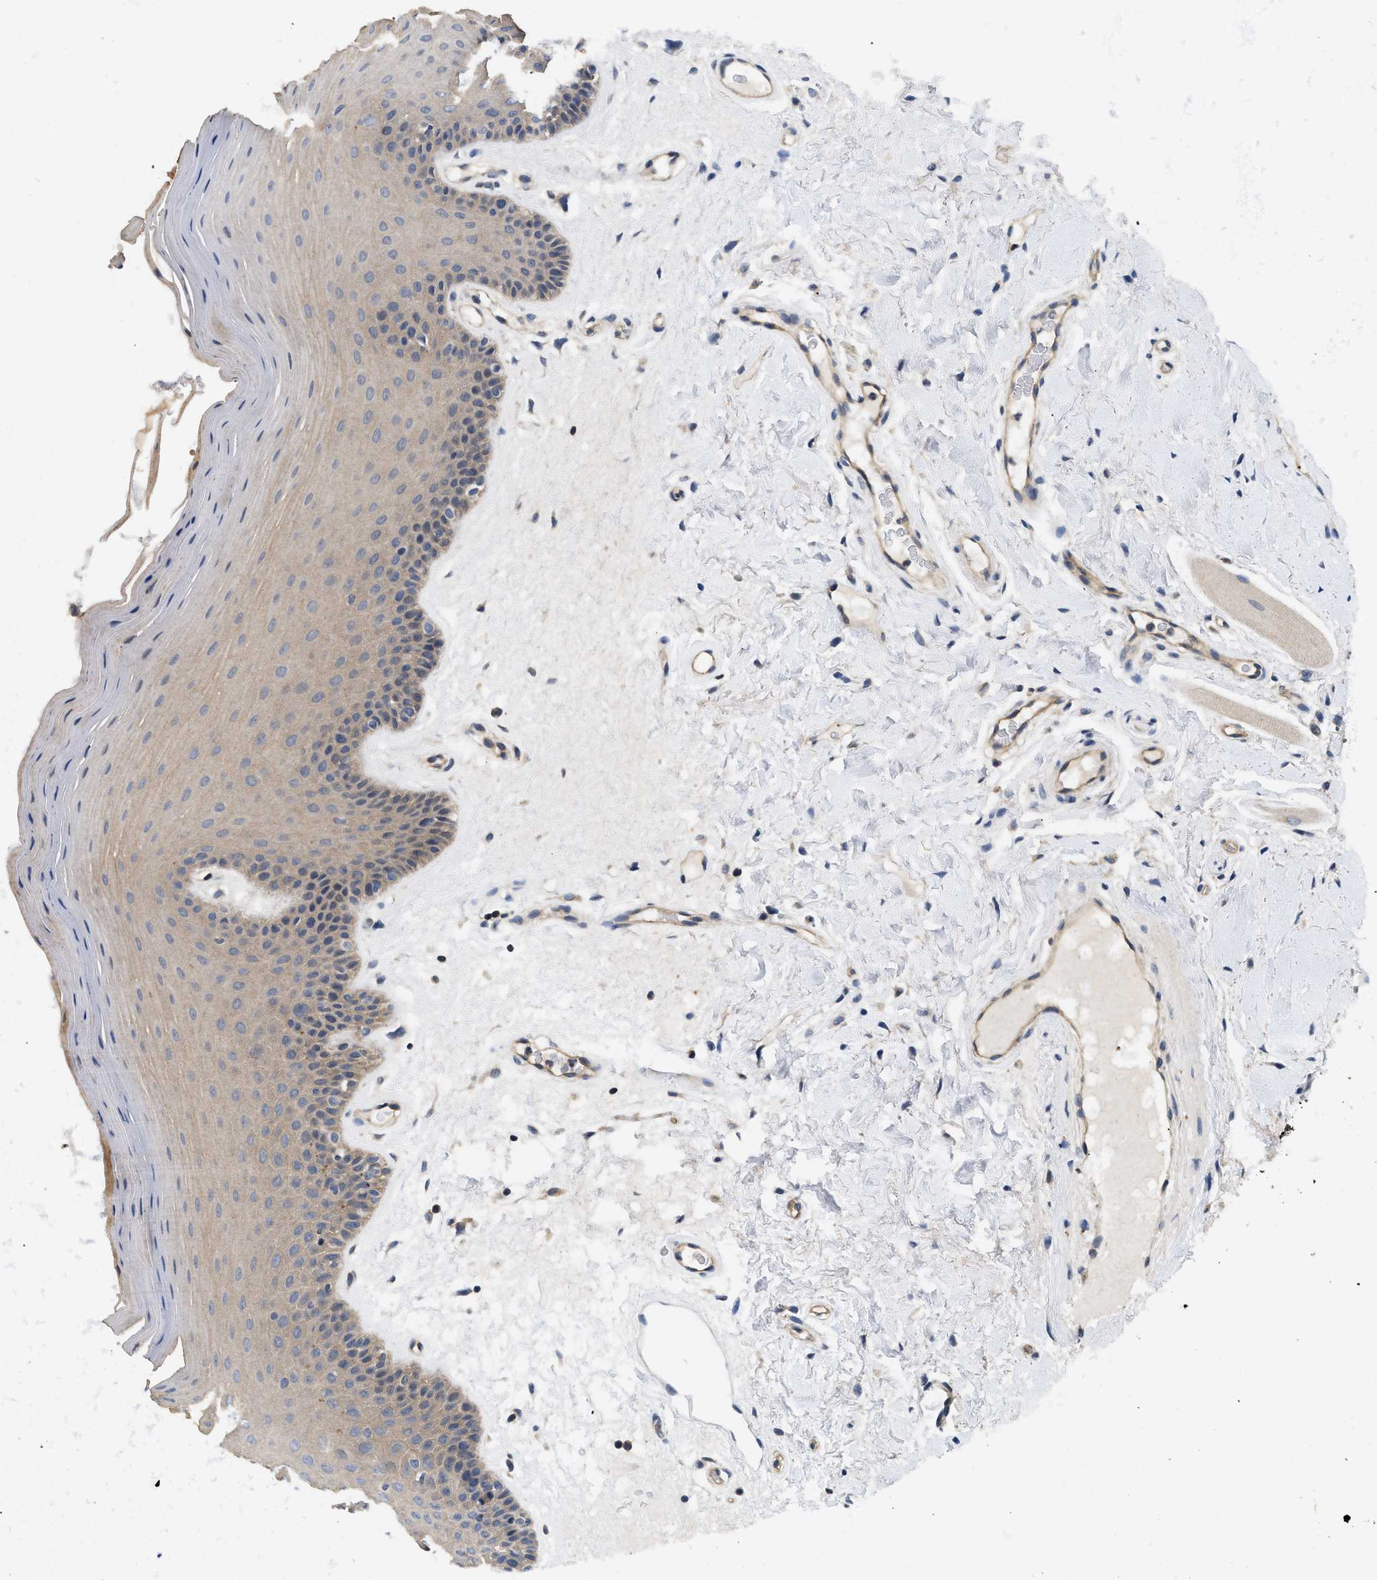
{"staining": {"intensity": "weak", "quantity": ">75%", "location": "cytoplasmic/membranous"}, "tissue": "oral mucosa", "cell_type": "Squamous epithelial cells", "image_type": "normal", "snomed": [{"axis": "morphology", "description": "Normal tissue, NOS"}, {"axis": "morphology", "description": "Squamous cell carcinoma, NOS"}, {"axis": "topography", "description": "Skeletal muscle"}, {"axis": "topography", "description": "Adipose tissue"}, {"axis": "topography", "description": "Vascular tissue"}, {"axis": "topography", "description": "Oral tissue"}, {"axis": "topography", "description": "Peripheral nerve tissue"}, {"axis": "topography", "description": "Head-Neck"}], "caption": "The immunohistochemical stain highlights weak cytoplasmic/membranous positivity in squamous epithelial cells of benign oral mucosa.", "gene": "HMGCR", "patient": {"sex": "male", "age": 71}}